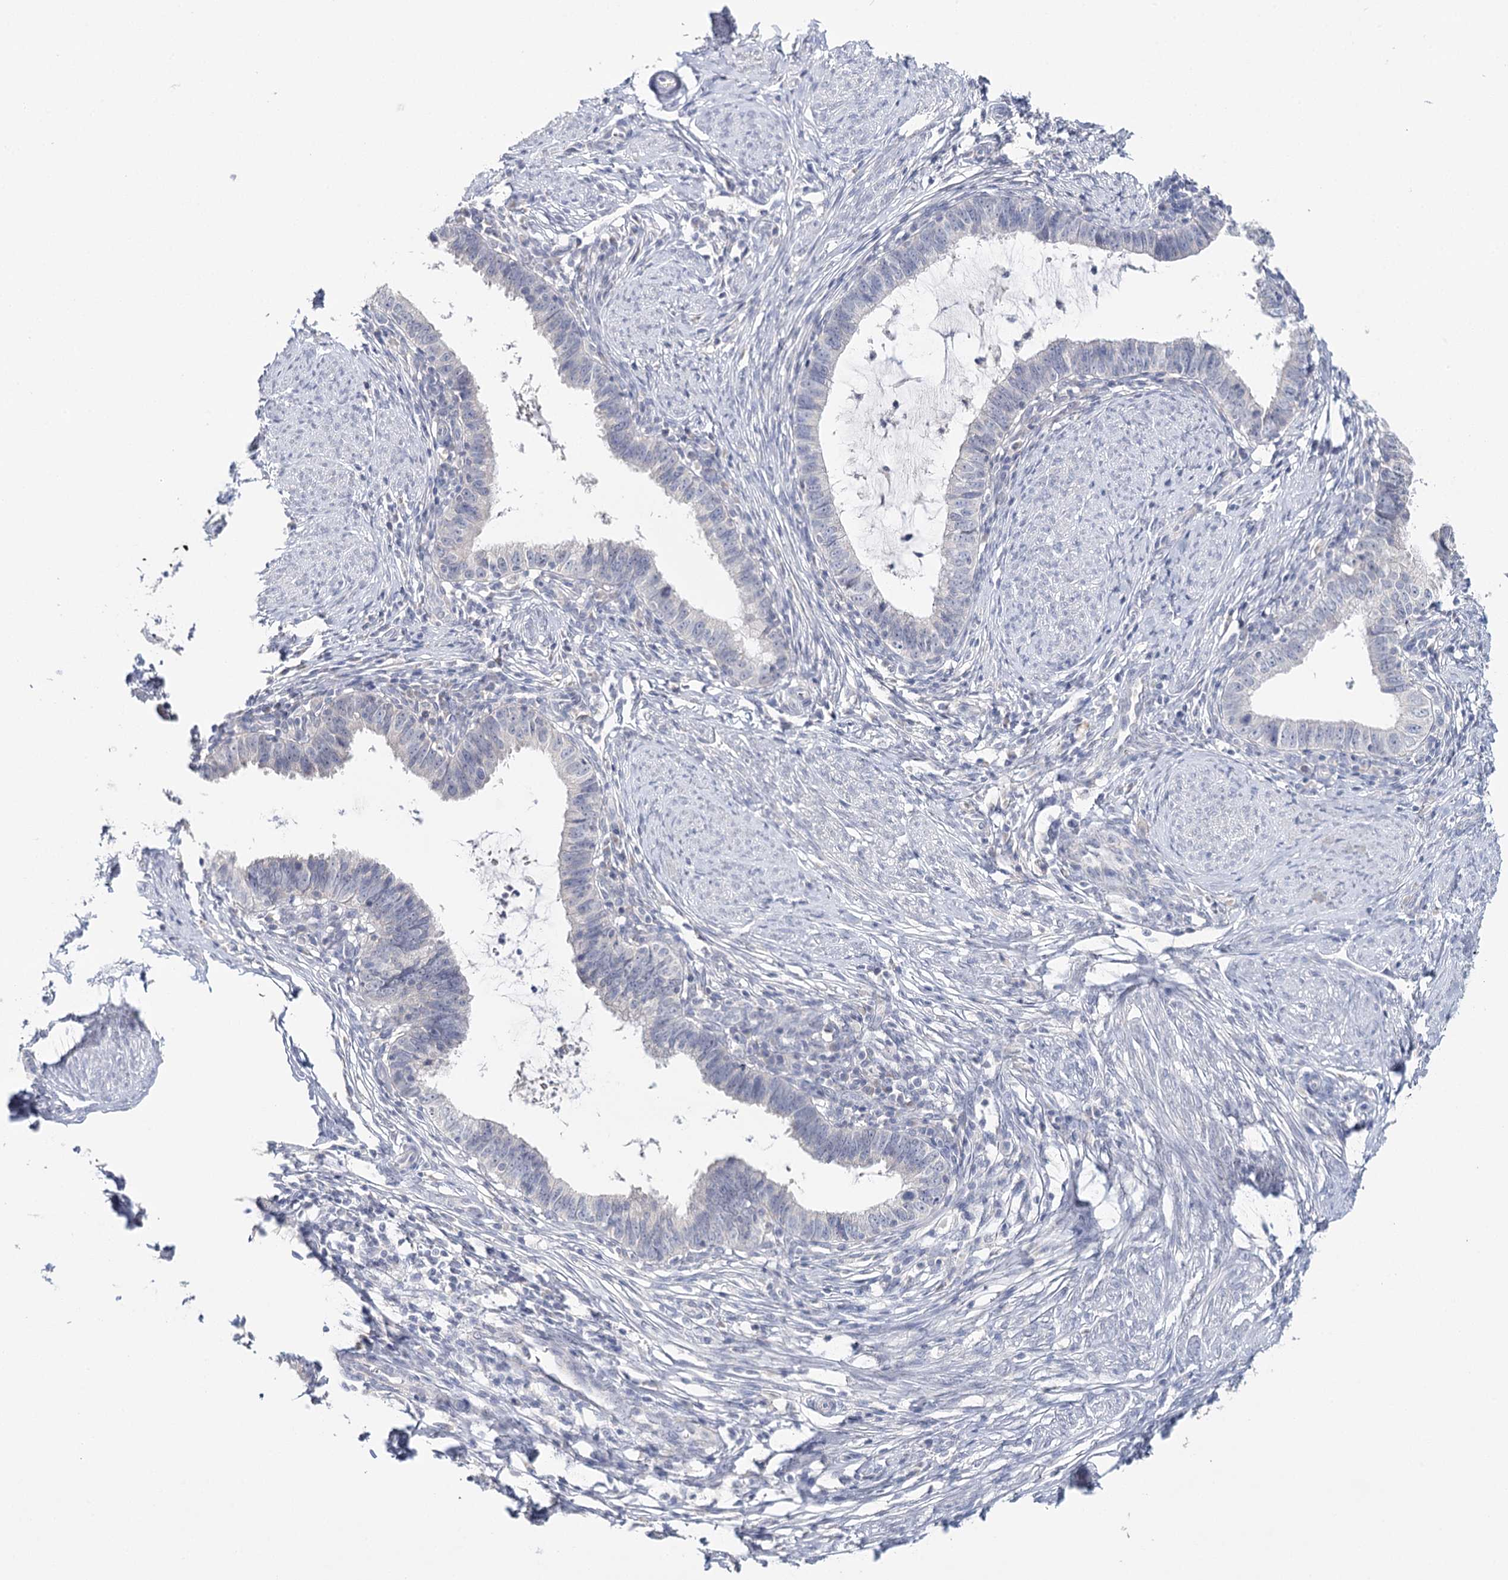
{"staining": {"intensity": "negative", "quantity": "none", "location": "none"}, "tissue": "cervical cancer", "cell_type": "Tumor cells", "image_type": "cancer", "snomed": [{"axis": "morphology", "description": "Adenocarcinoma, NOS"}, {"axis": "topography", "description": "Cervix"}], "caption": "Cervical adenocarcinoma was stained to show a protein in brown. There is no significant staining in tumor cells. (DAB (3,3'-diaminobenzidine) immunohistochemistry with hematoxylin counter stain).", "gene": "TP53", "patient": {"sex": "female", "age": 36}}